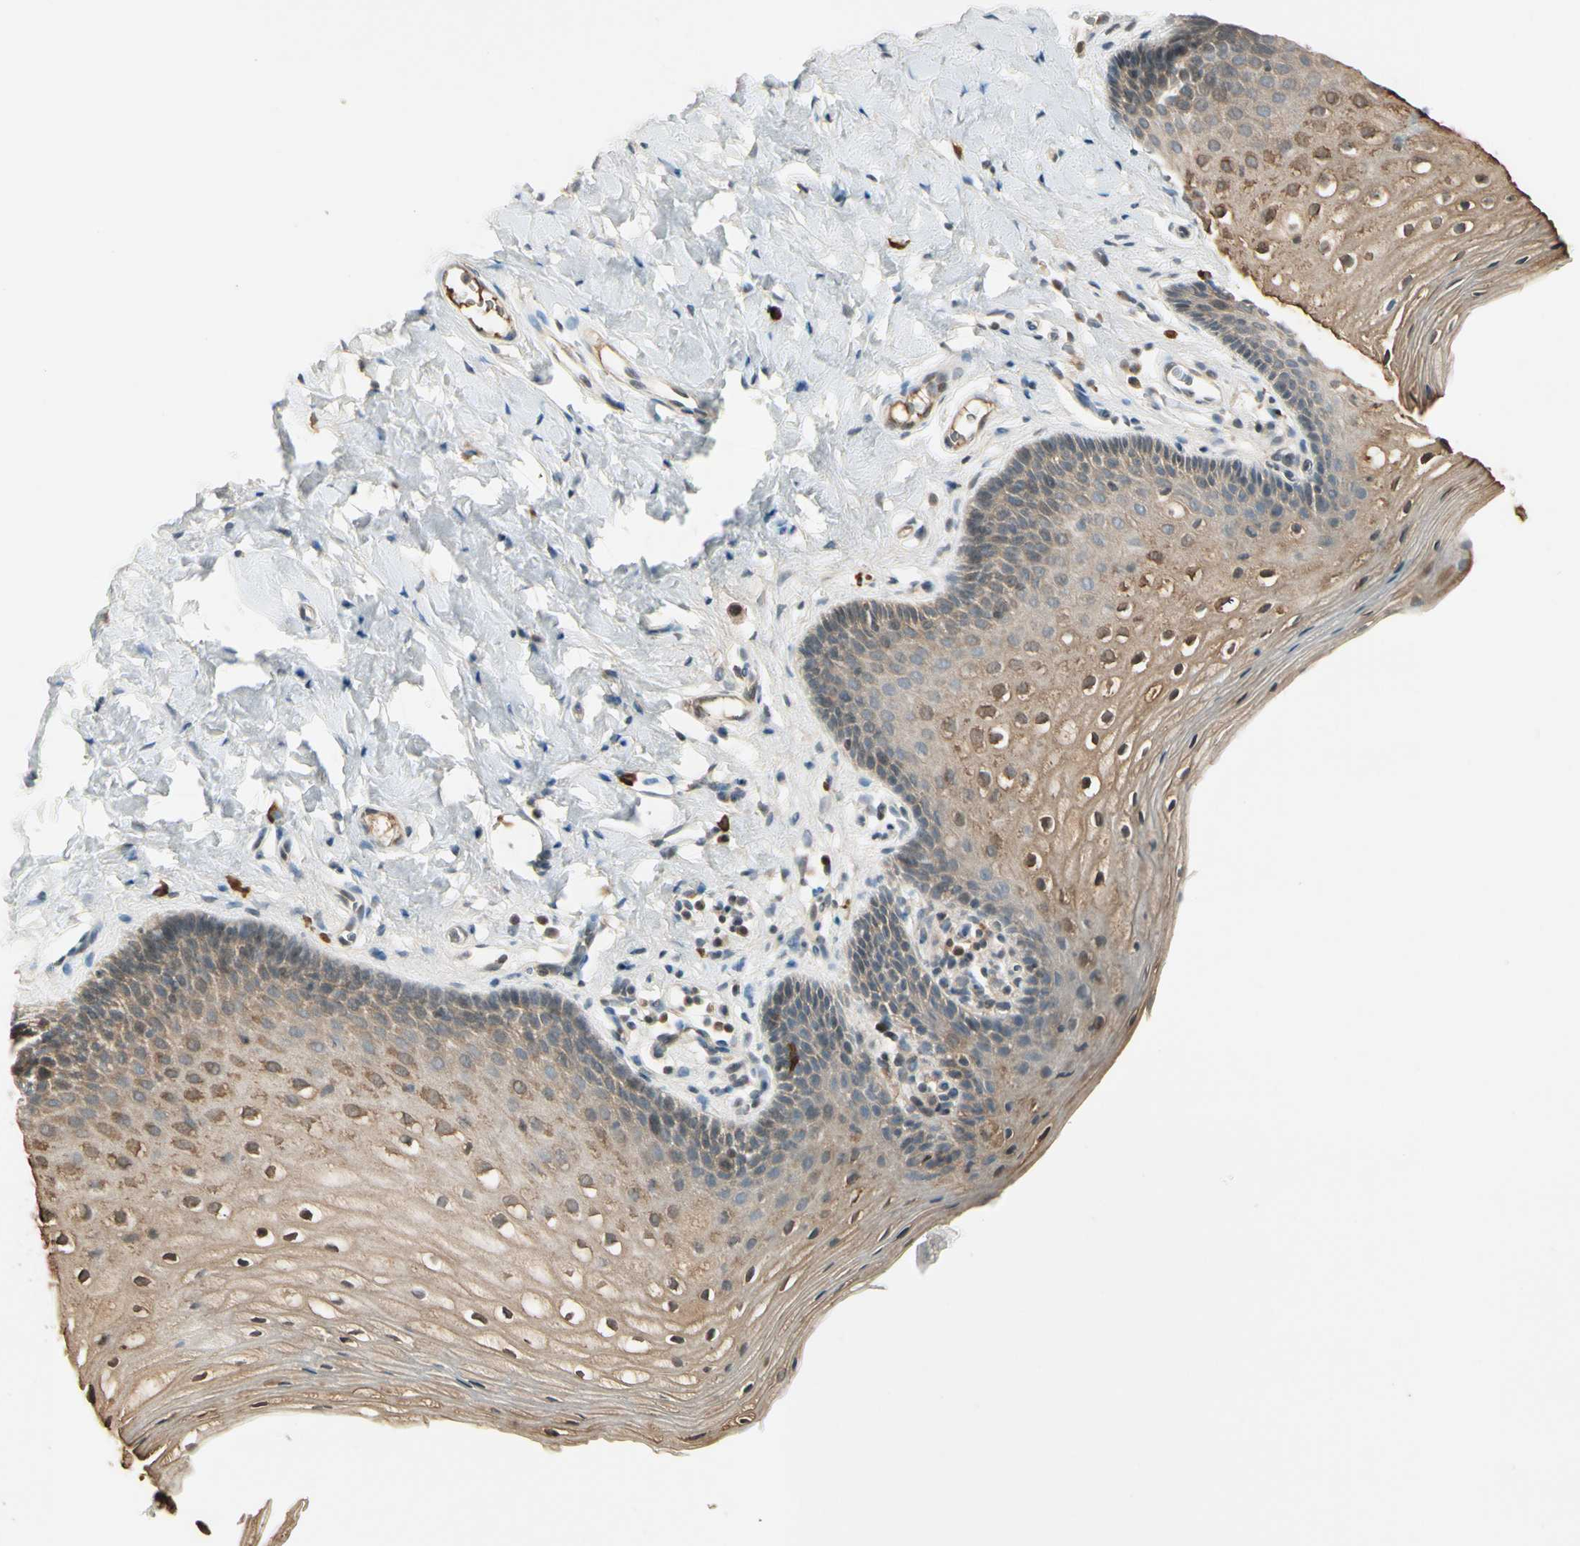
{"staining": {"intensity": "moderate", "quantity": "25%-75%", "location": "cytoplasmic/membranous,nuclear"}, "tissue": "vagina", "cell_type": "Squamous epithelial cells", "image_type": "normal", "snomed": [{"axis": "morphology", "description": "Normal tissue, NOS"}, {"axis": "topography", "description": "Vagina"}], "caption": "Moderate cytoplasmic/membranous,nuclear protein positivity is seen in about 25%-75% of squamous epithelial cells in vagina.", "gene": "ICAM5", "patient": {"sex": "female", "age": 55}}